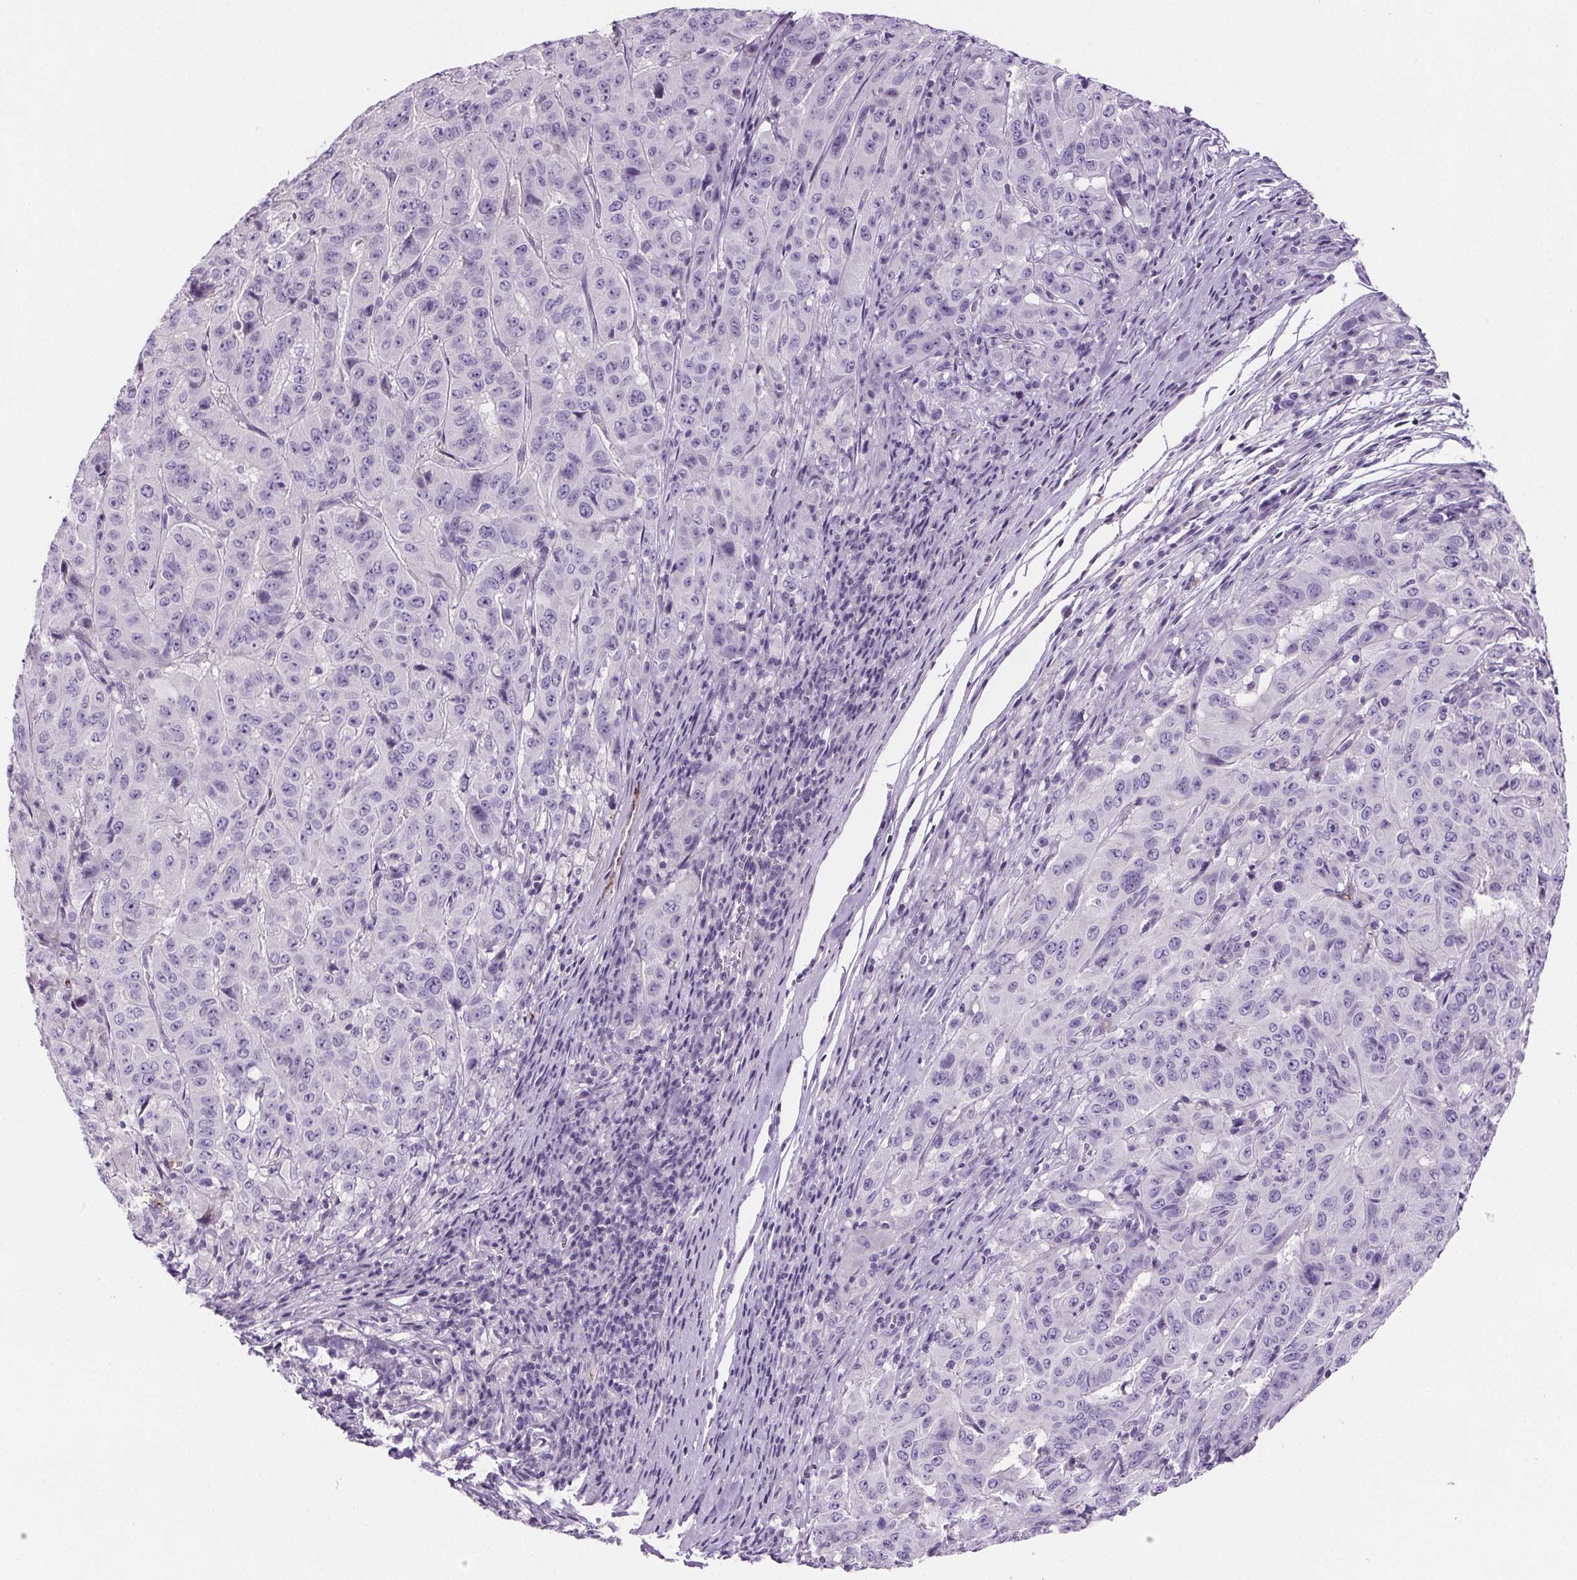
{"staining": {"intensity": "negative", "quantity": "none", "location": "none"}, "tissue": "pancreatic cancer", "cell_type": "Tumor cells", "image_type": "cancer", "snomed": [{"axis": "morphology", "description": "Adenocarcinoma, NOS"}, {"axis": "topography", "description": "Pancreas"}], "caption": "DAB (3,3'-diaminobenzidine) immunohistochemical staining of pancreatic adenocarcinoma displays no significant staining in tumor cells.", "gene": "CD5L", "patient": {"sex": "male", "age": 63}}